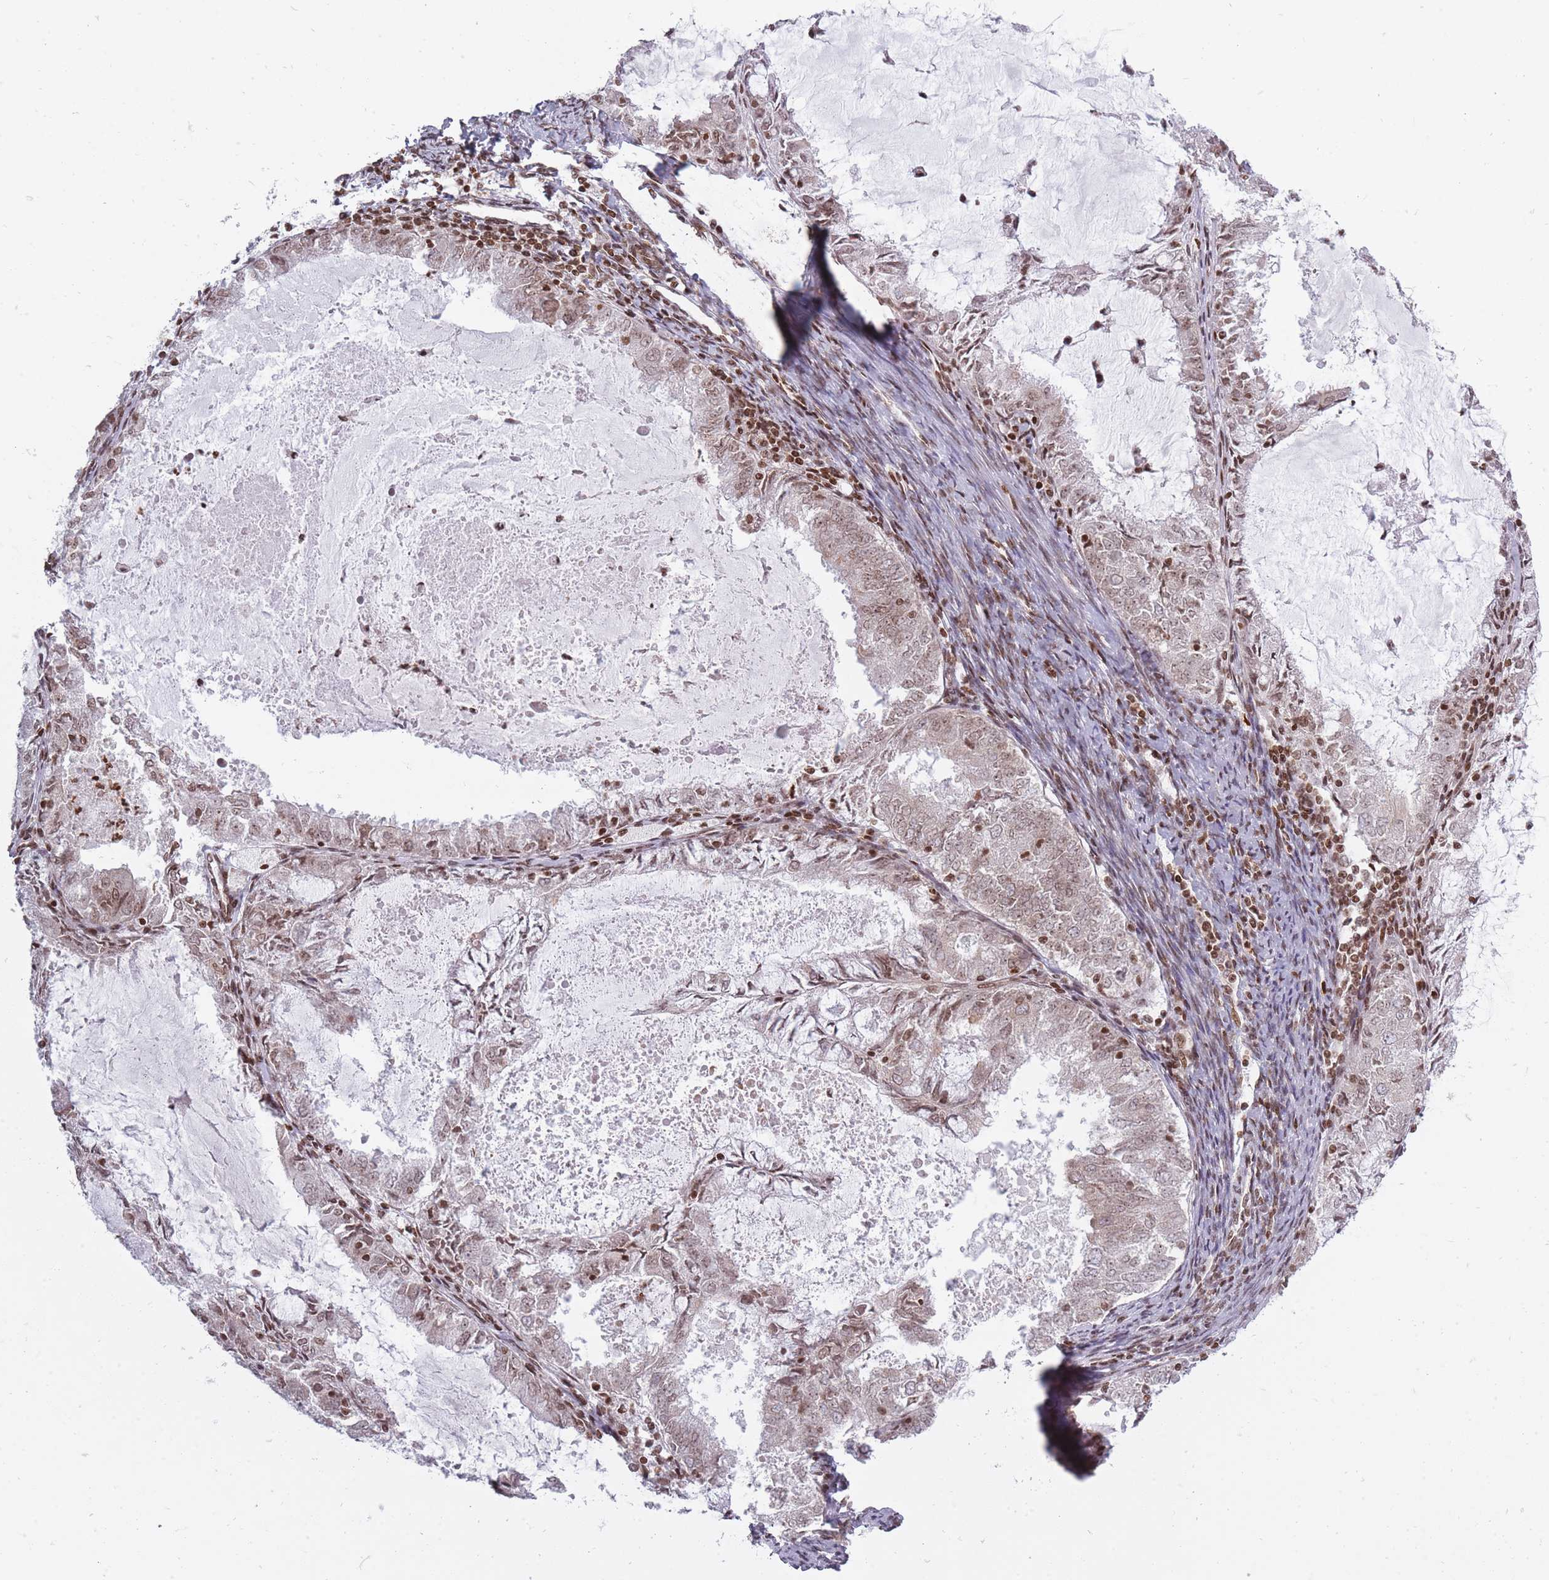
{"staining": {"intensity": "weak", "quantity": "25%-75%", "location": "nuclear"}, "tissue": "endometrial cancer", "cell_type": "Tumor cells", "image_type": "cancer", "snomed": [{"axis": "morphology", "description": "Adenocarcinoma, NOS"}, {"axis": "topography", "description": "Endometrium"}], "caption": "Adenocarcinoma (endometrial) tissue displays weak nuclear expression in about 25%-75% of tumor cells Using DAB (brown) and hematoxylin (blue) stains, captured at high magnification using brightfield microscopy.", "gene": "TMC6", "patient": {"sex": "female", "age": 57}}